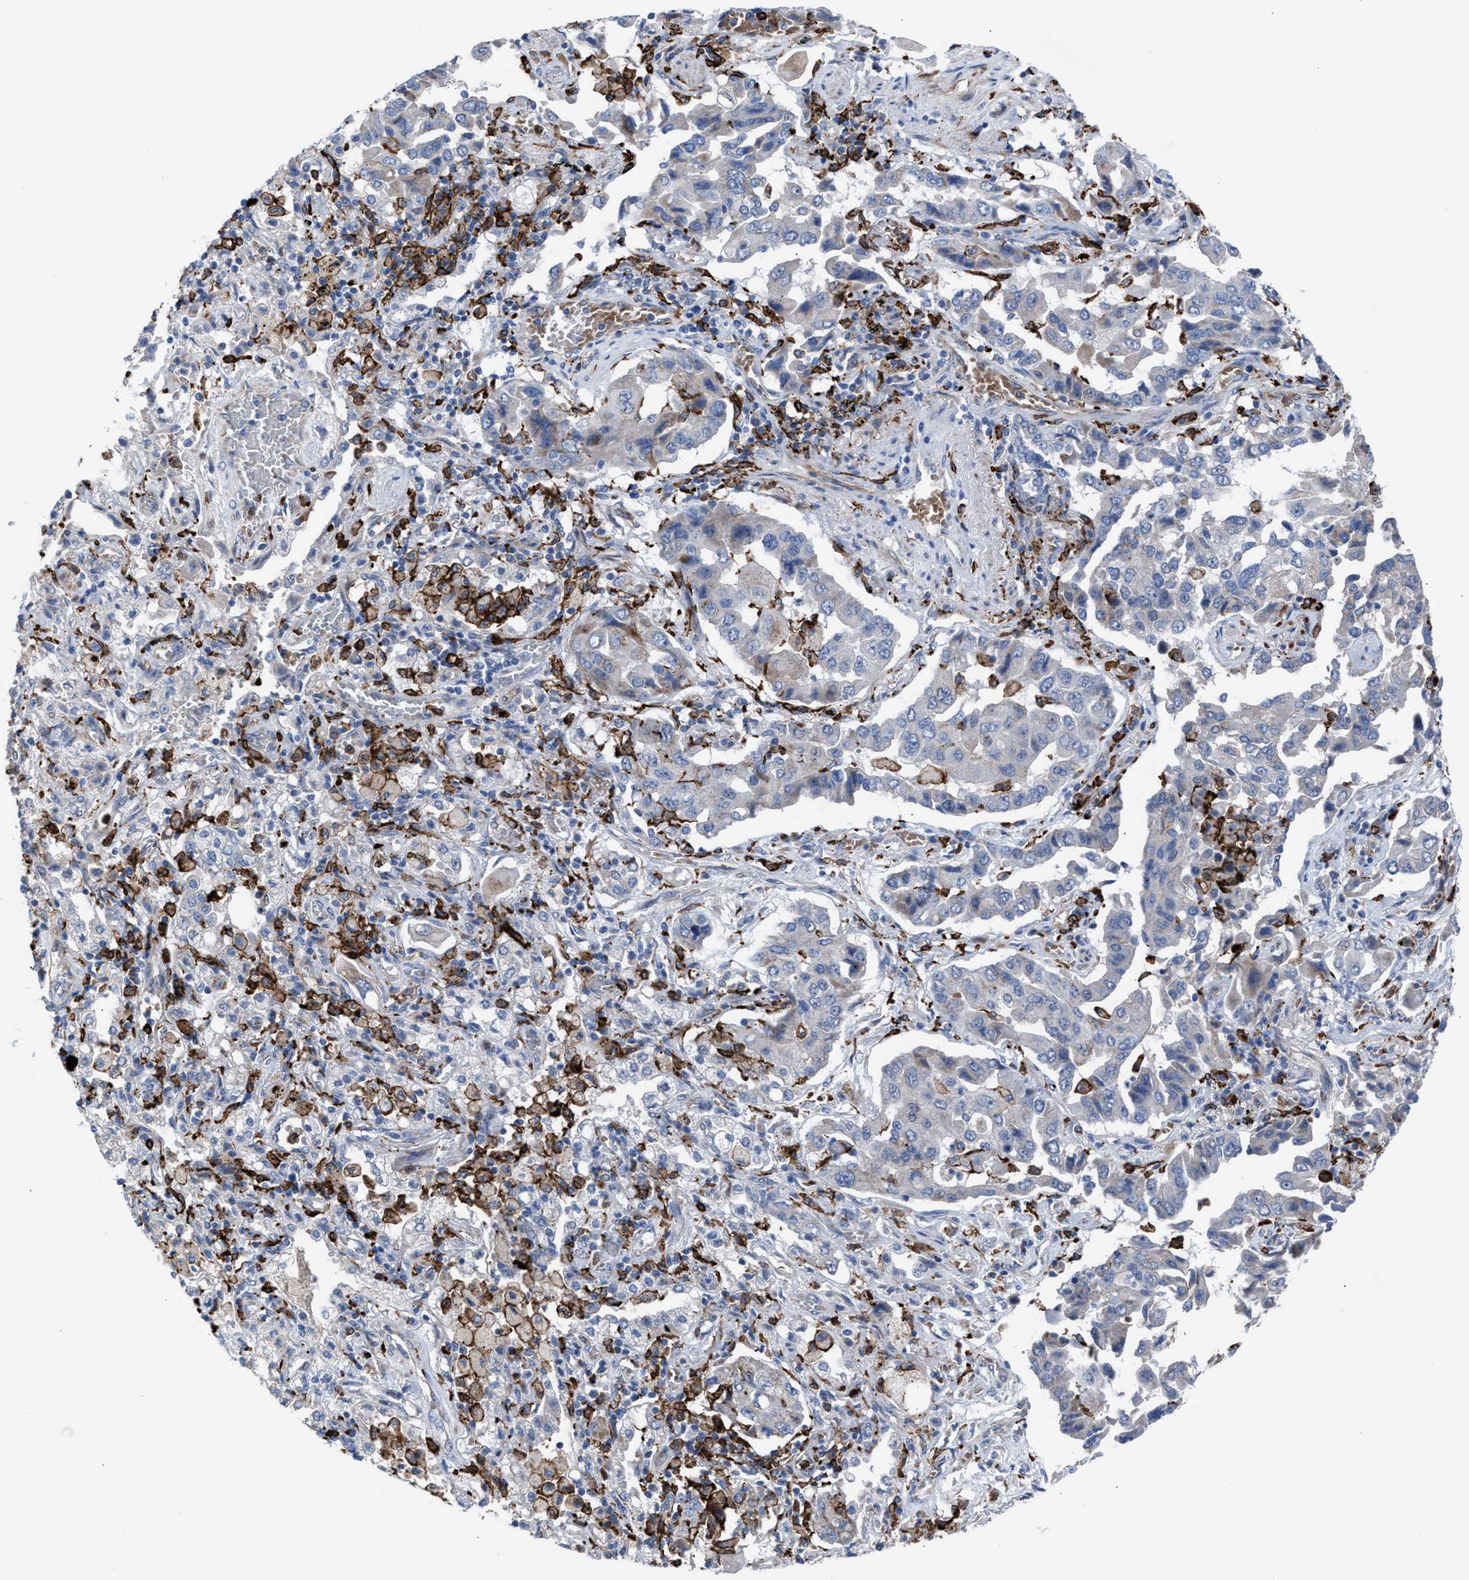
{"staining": {"intensity": "negative", "quantity": "none", "location": "none"}, "tissue": "lung cancer", "cell_type": "Tumor cells", "image_type": "cancer", "snomed": [{"axis": "morphology", "description": "Adenocarcinoma, NOS"}, {"axis": "topography", "description": "Lung"}], "caption": "This is a photomicrograph of immunohistochemistry staining of lung adenocarcinoma, which shows no positivity in tumor cells.", "gene": "SLC47A1", "patient": {"sex": "female", "age": 65}}